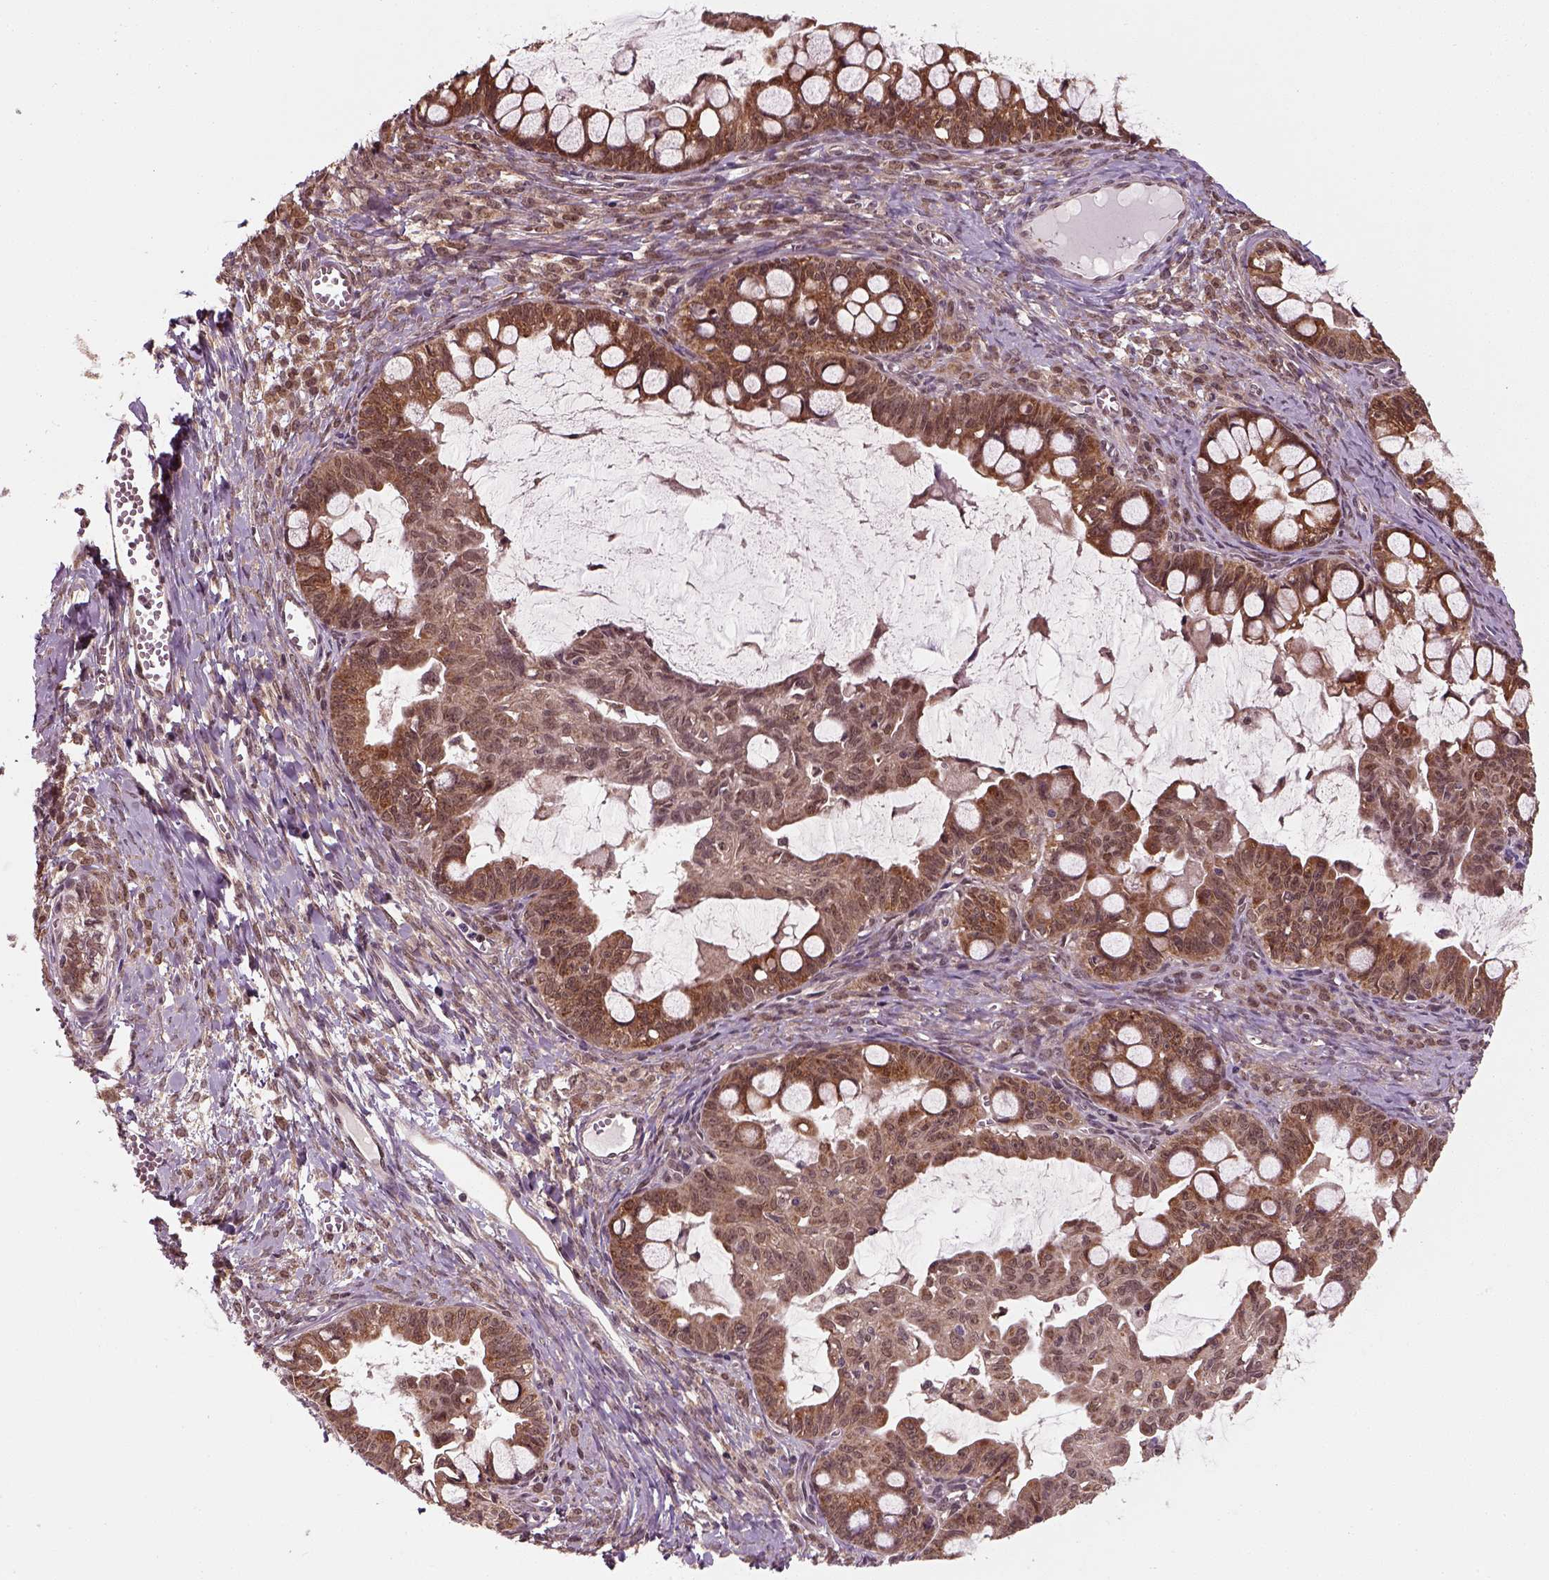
{"staining": {"intensity": "strong", "quantity": ">75%", "location": "cytoplasmic/membranous,nuclear"}, "tissue": "ovarian cancer", "cell_type": "Tumor cells", "image_type": "cancer", "snomed": [{"axis": "morphology", "description": "Cystadenocarcinoma, mucinous, NOS"}, {"axis": "topography", "description": "Ovary"}], "caption": "IHC staining of ovarian mucinous cystadenocarcinoma, which demonstrates high levels of strong cytoplasmic/membranous and nuclear positivity in about >75% of tumor cells indicating strong cytoplasmic/membranous and nuclear protein positivity. The staining was performed using DAB (brown) for protein detection and nuclei were counterstained in hematoxylin (blue).", "gene": "NUDT9", "patient": {"sex": "female", "age": 63}}